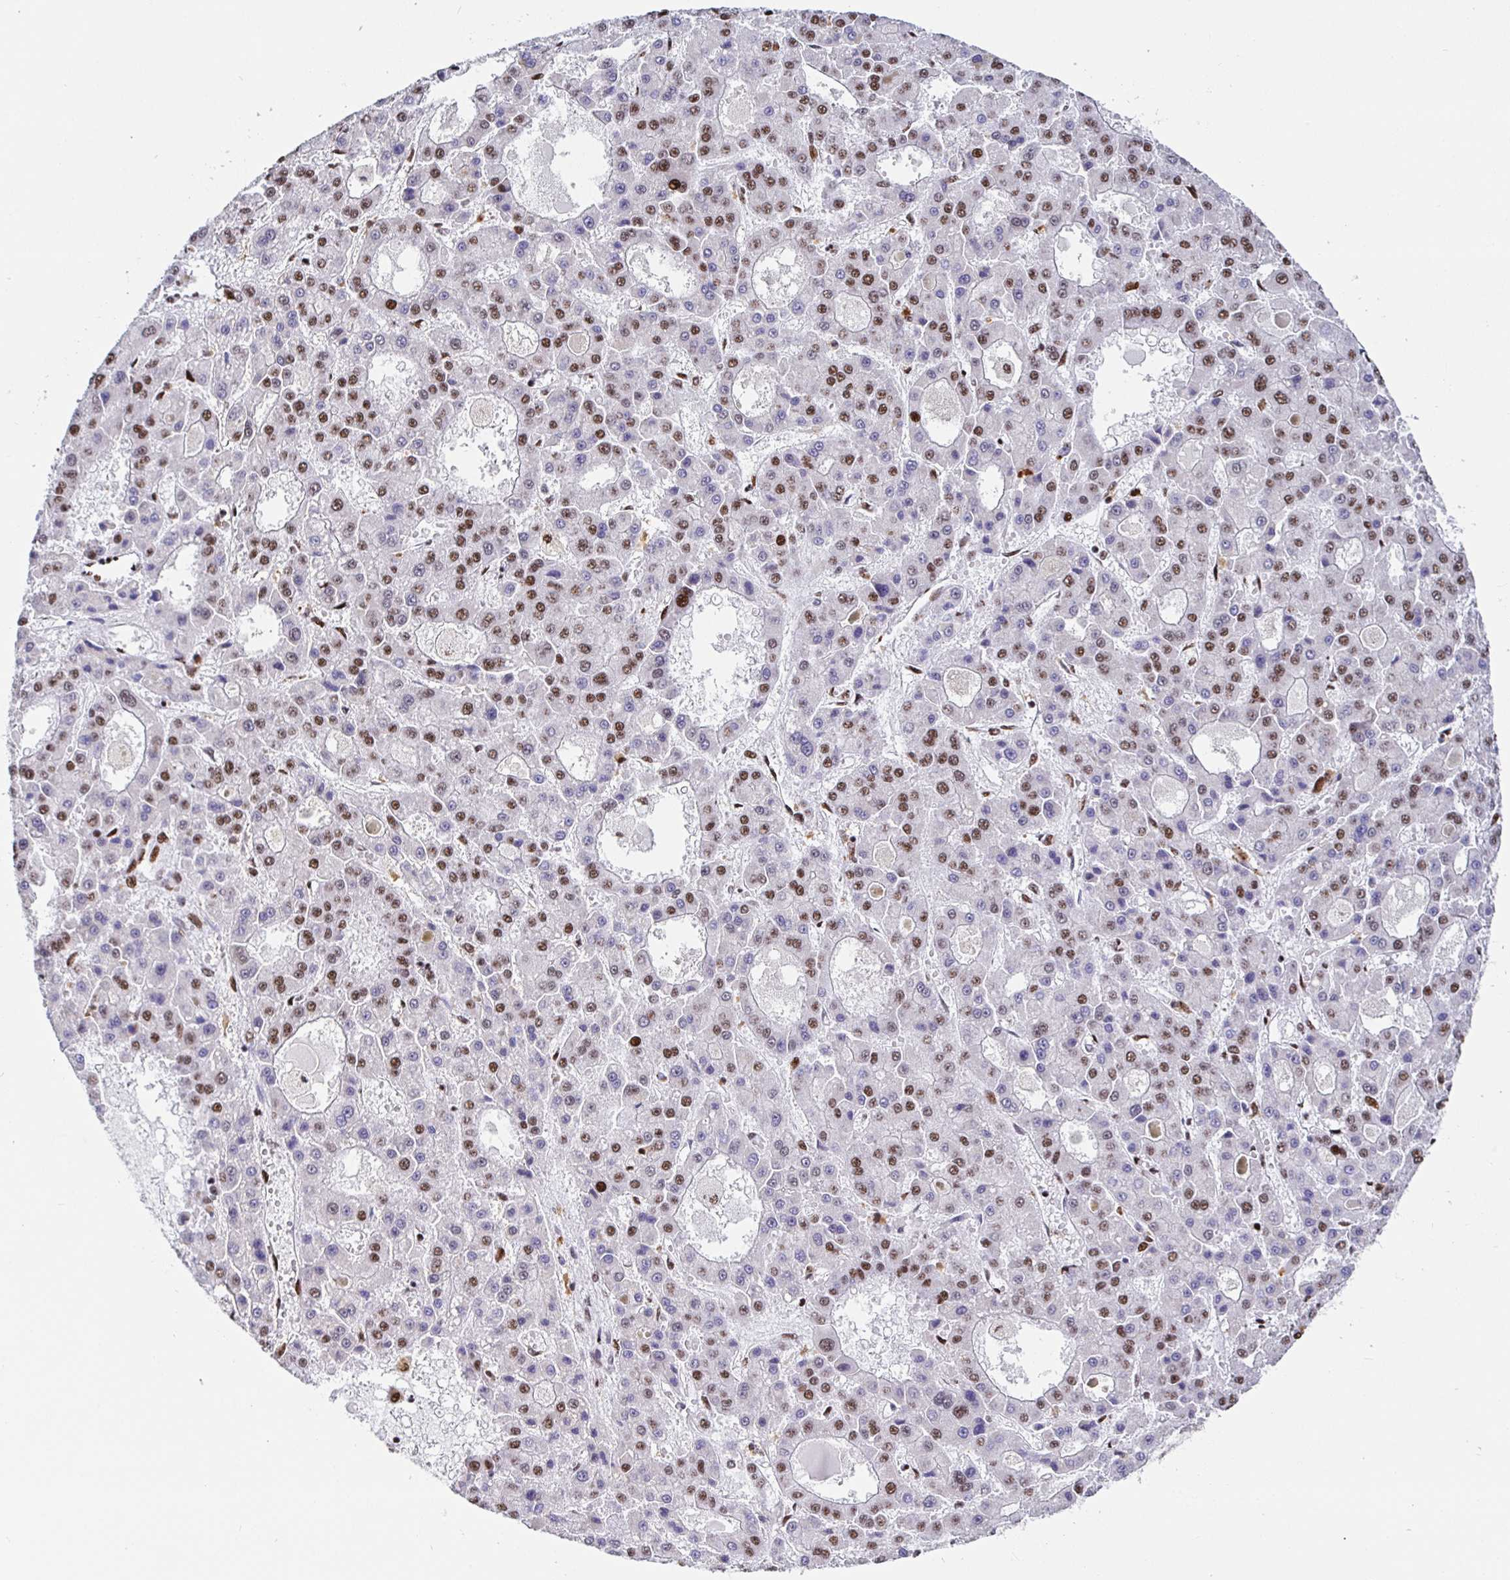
{"staining": {"intensity": "moderate", "quantity": ">75%", "location": "nuclear"}, "tissue": "liver cancer", "cell_type": "Tumor cells", "image_type": "cancer", "snomed": [{"axis": "morphology", "description": "Carcinoma, Hepatocellular, NOS"}, {"axis": "topography", "description": "Liver"}], "caption": "Liver cancer (hepatocellular carcinoma) stained with a brown dye exhibits moderate nuclear positive expression in about >75% of tumor cells.", "gene": "SETD5", "patient": {"sex": "male", "age": 70}}